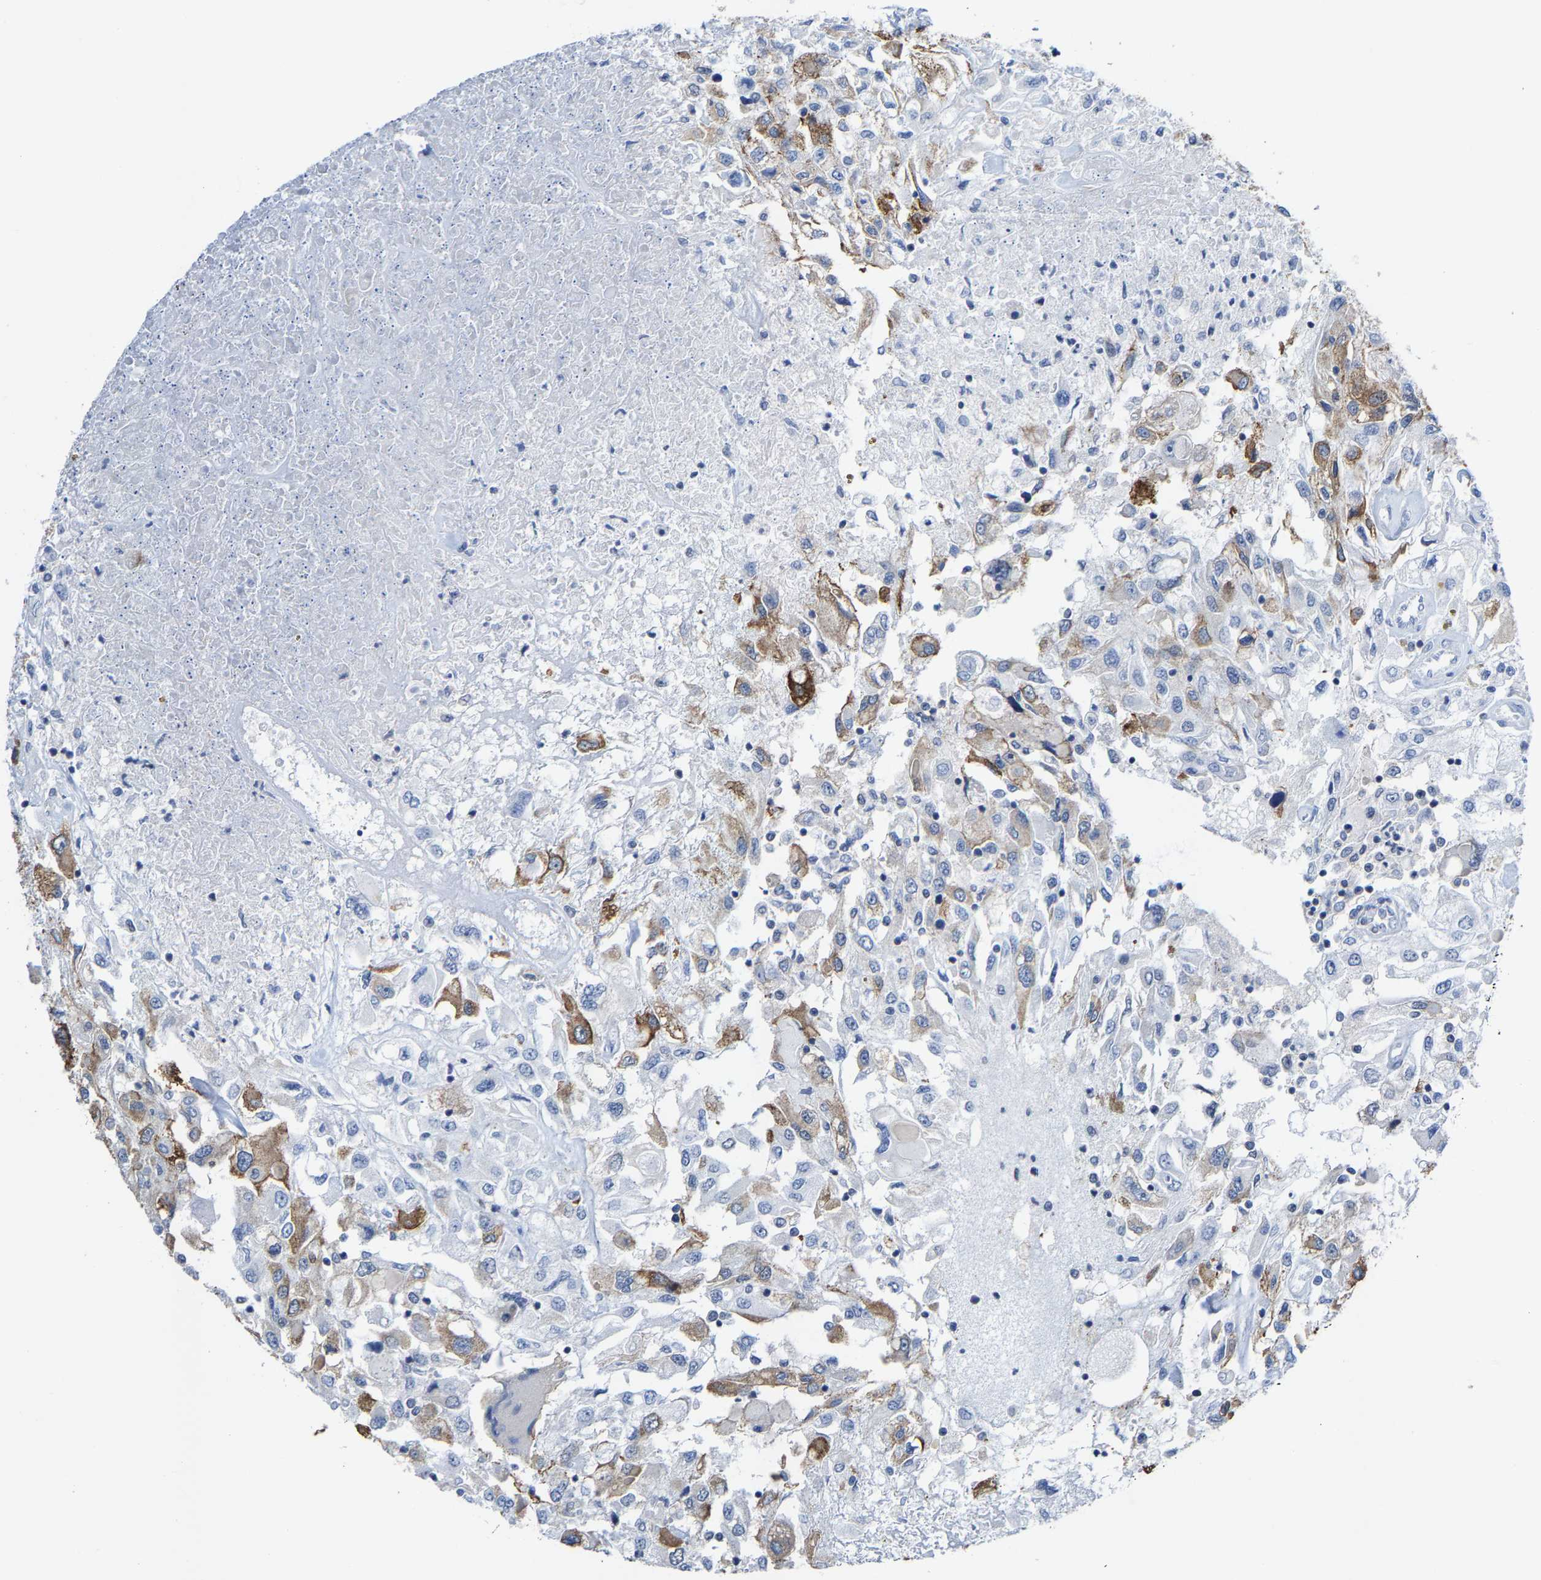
{"staining": {"intensity": "moderate", "quantity": "<25%", "location": "cytoplasmic/membranous"}, "tissue": "renal cancer", "cell_type": "Tumor cells", "image_type": "cancer", "snomed": [{"axis": "morphology", "description": "Adenocarcinoma, NOS"}, {"axis": "topography", "description": "Kidney"}], "caption": "Protein expression analysis of renal cancer (adenocarcinoma) reveals moderate cytoplasmic/membranous expression in about <25% of tumor cells.", "gene": "FGD3", "patient": {"sex": "female", "age": 52}}